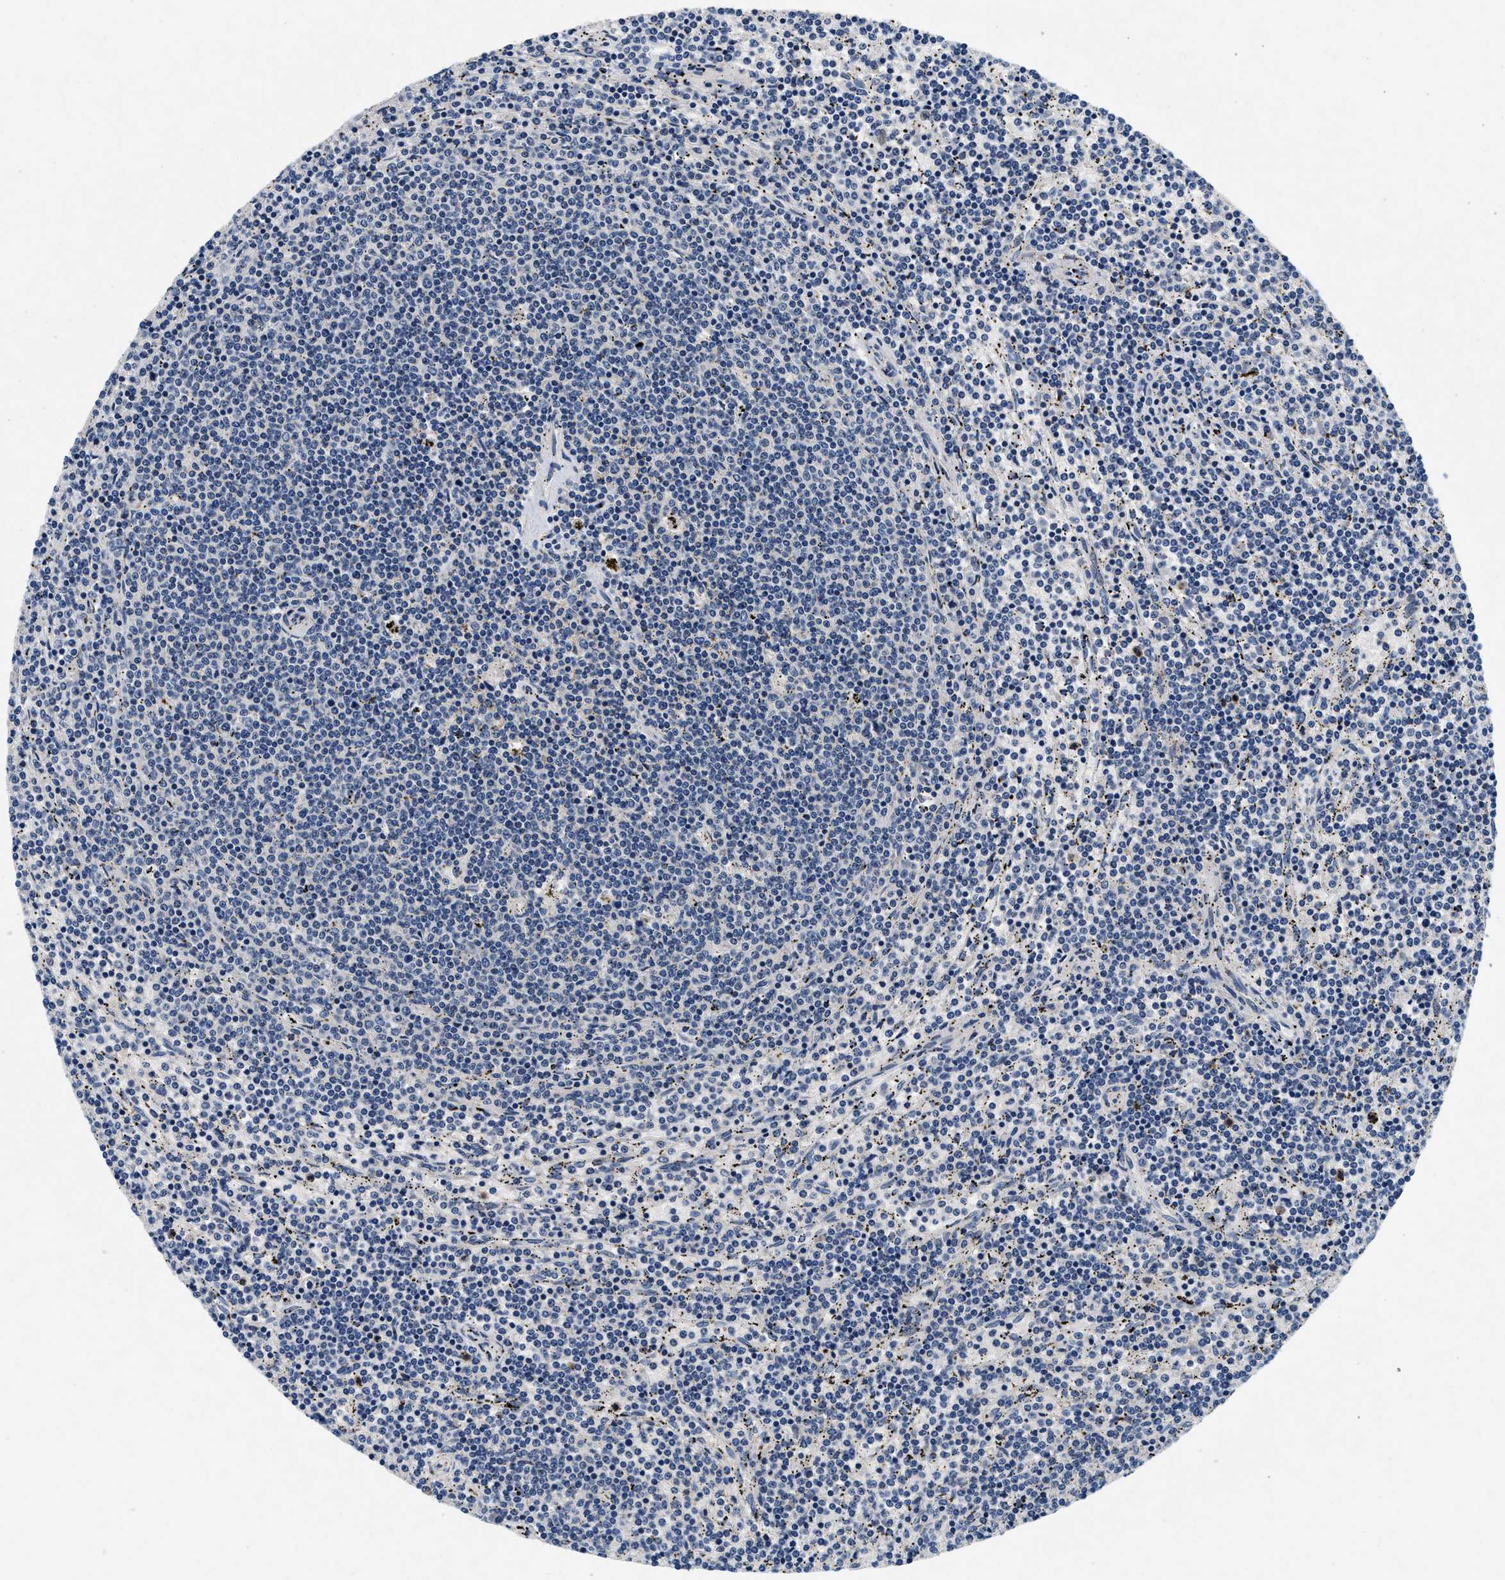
{"staining": {"intensity": "negative", "quantity": "none", "location": "none"}, "tissue": "lymphoma", "cell_type": "Tumor cells", "image_type": "cancer", "snomed": [{"axis": "morphology", "description": "Malignant lymphoma, non-Hodgkin's type, Low grade"}, {"axis": "topography", "description": "Spleen"}], "caption": "A micrograph of lymphoma stained for a protein reveals no brown staining in tumor cells.", "gene": "PDP1", "patient": {"sex": "female", "age": 50}}